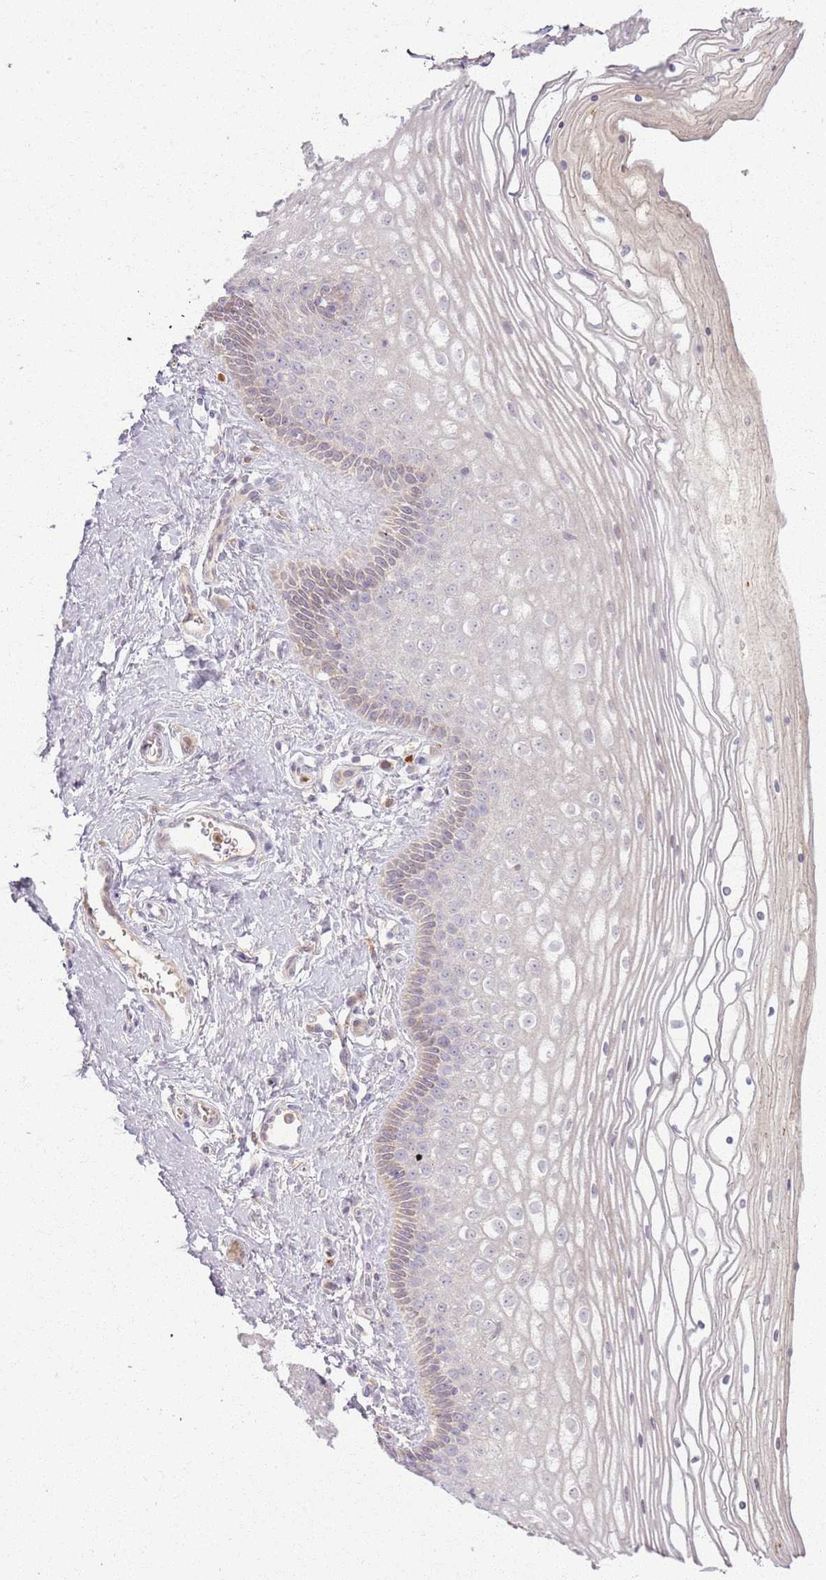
{"staining": {"intensity": "negative", "quantity": "none", "location": "none"}, "tissue": "vagina", "cell_type": "Squamous epithelial cells", "image_type": "normal", "snomed": [{"axis": "morphology", "description": "Normal tissue, NOS"}, {"axis": "topography", "description": "Vagina"}], "caption": "This is an immunohistochemistry histopathology image of benign vagina. There is no expression in squamous epithelial cells.", "gene": "ZDHHC2", "patient": {"sex": "female", "age": 46}}